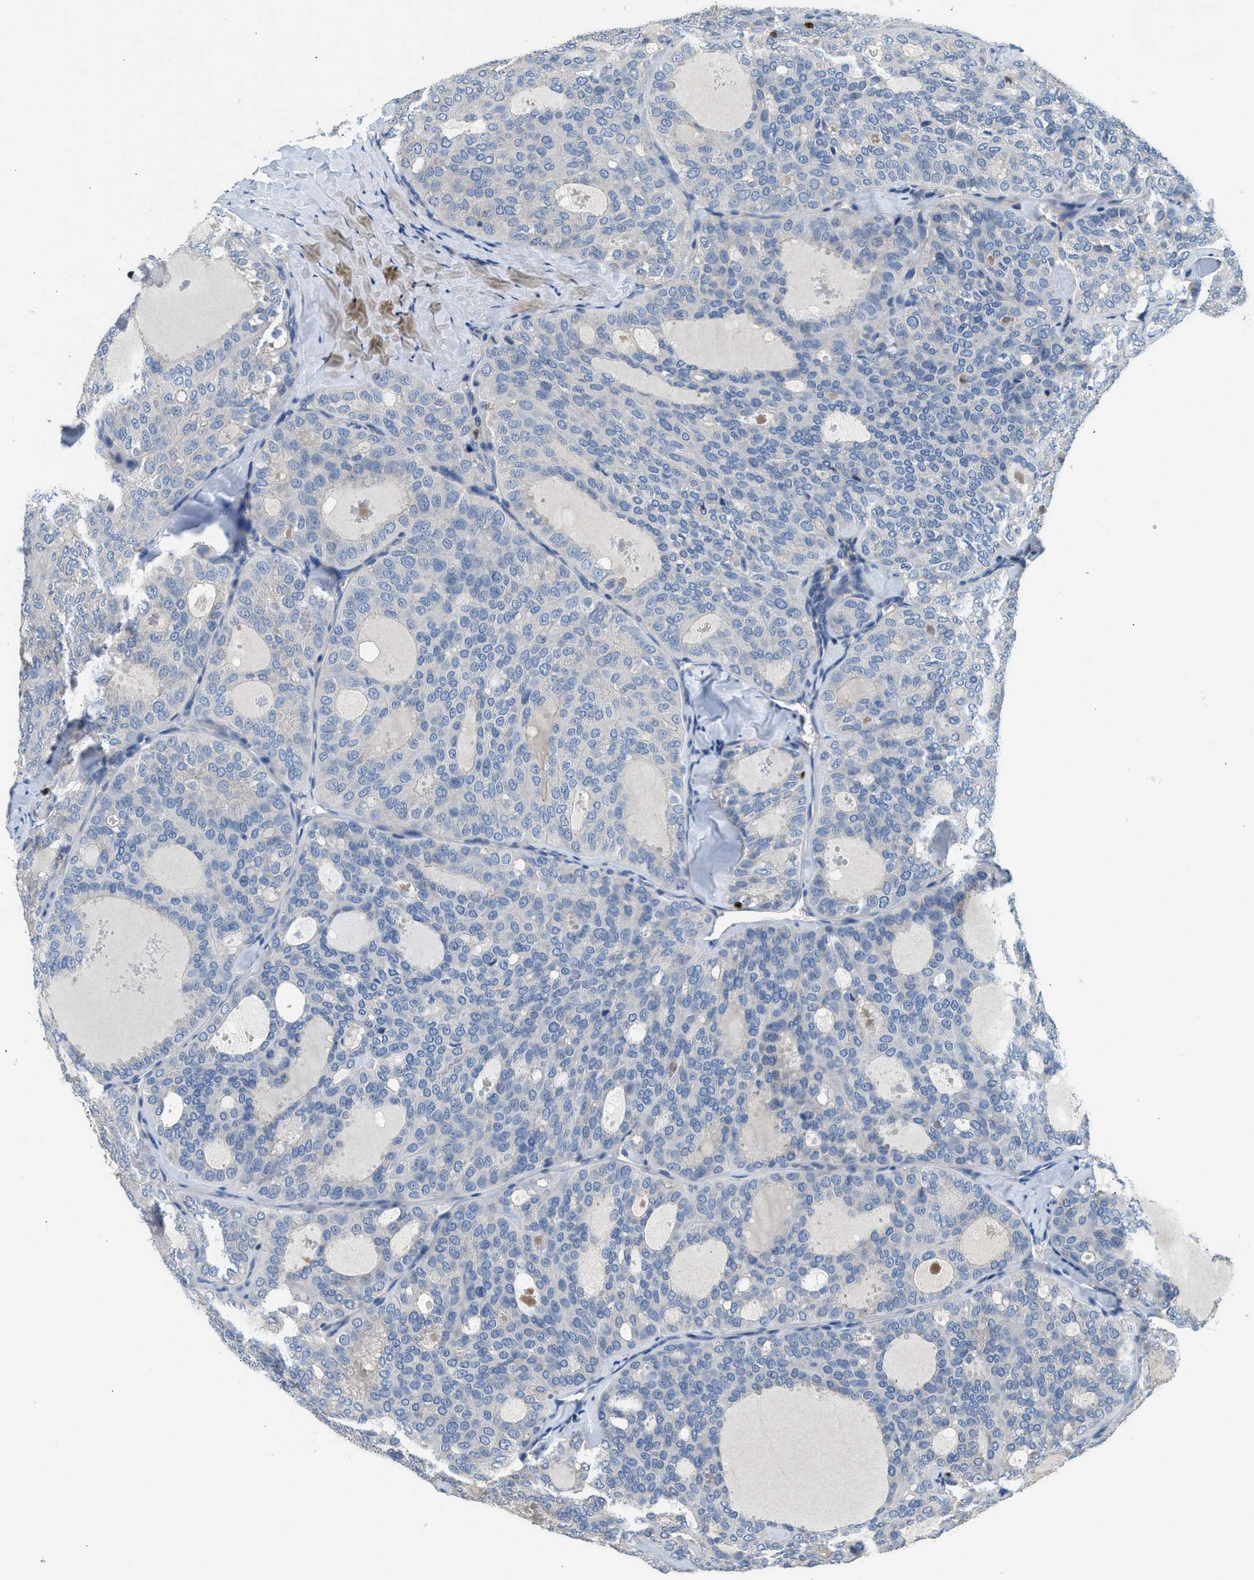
{"staining": {"intensity": "negative", "quantity": "none", "location": "none"}, "tissue": "thyroid cancer", "cell_type": "Tumor cells", "image_type": "cancer", "snomed": [{"axis": "morphology", "description": "Follicular adenoma carcinoma, NOS"}, {"axis": "topography", "description": "Thyroid gland"}], "caption": "A histopathology image of thyroid cancer stained for a protein demonstrates no brown staining in tumor cells. (DAB IHC visualized using brightfield microscopy, high magnification).", "gene": "TOX", "patient": {"sex": "male", "age": 75}}